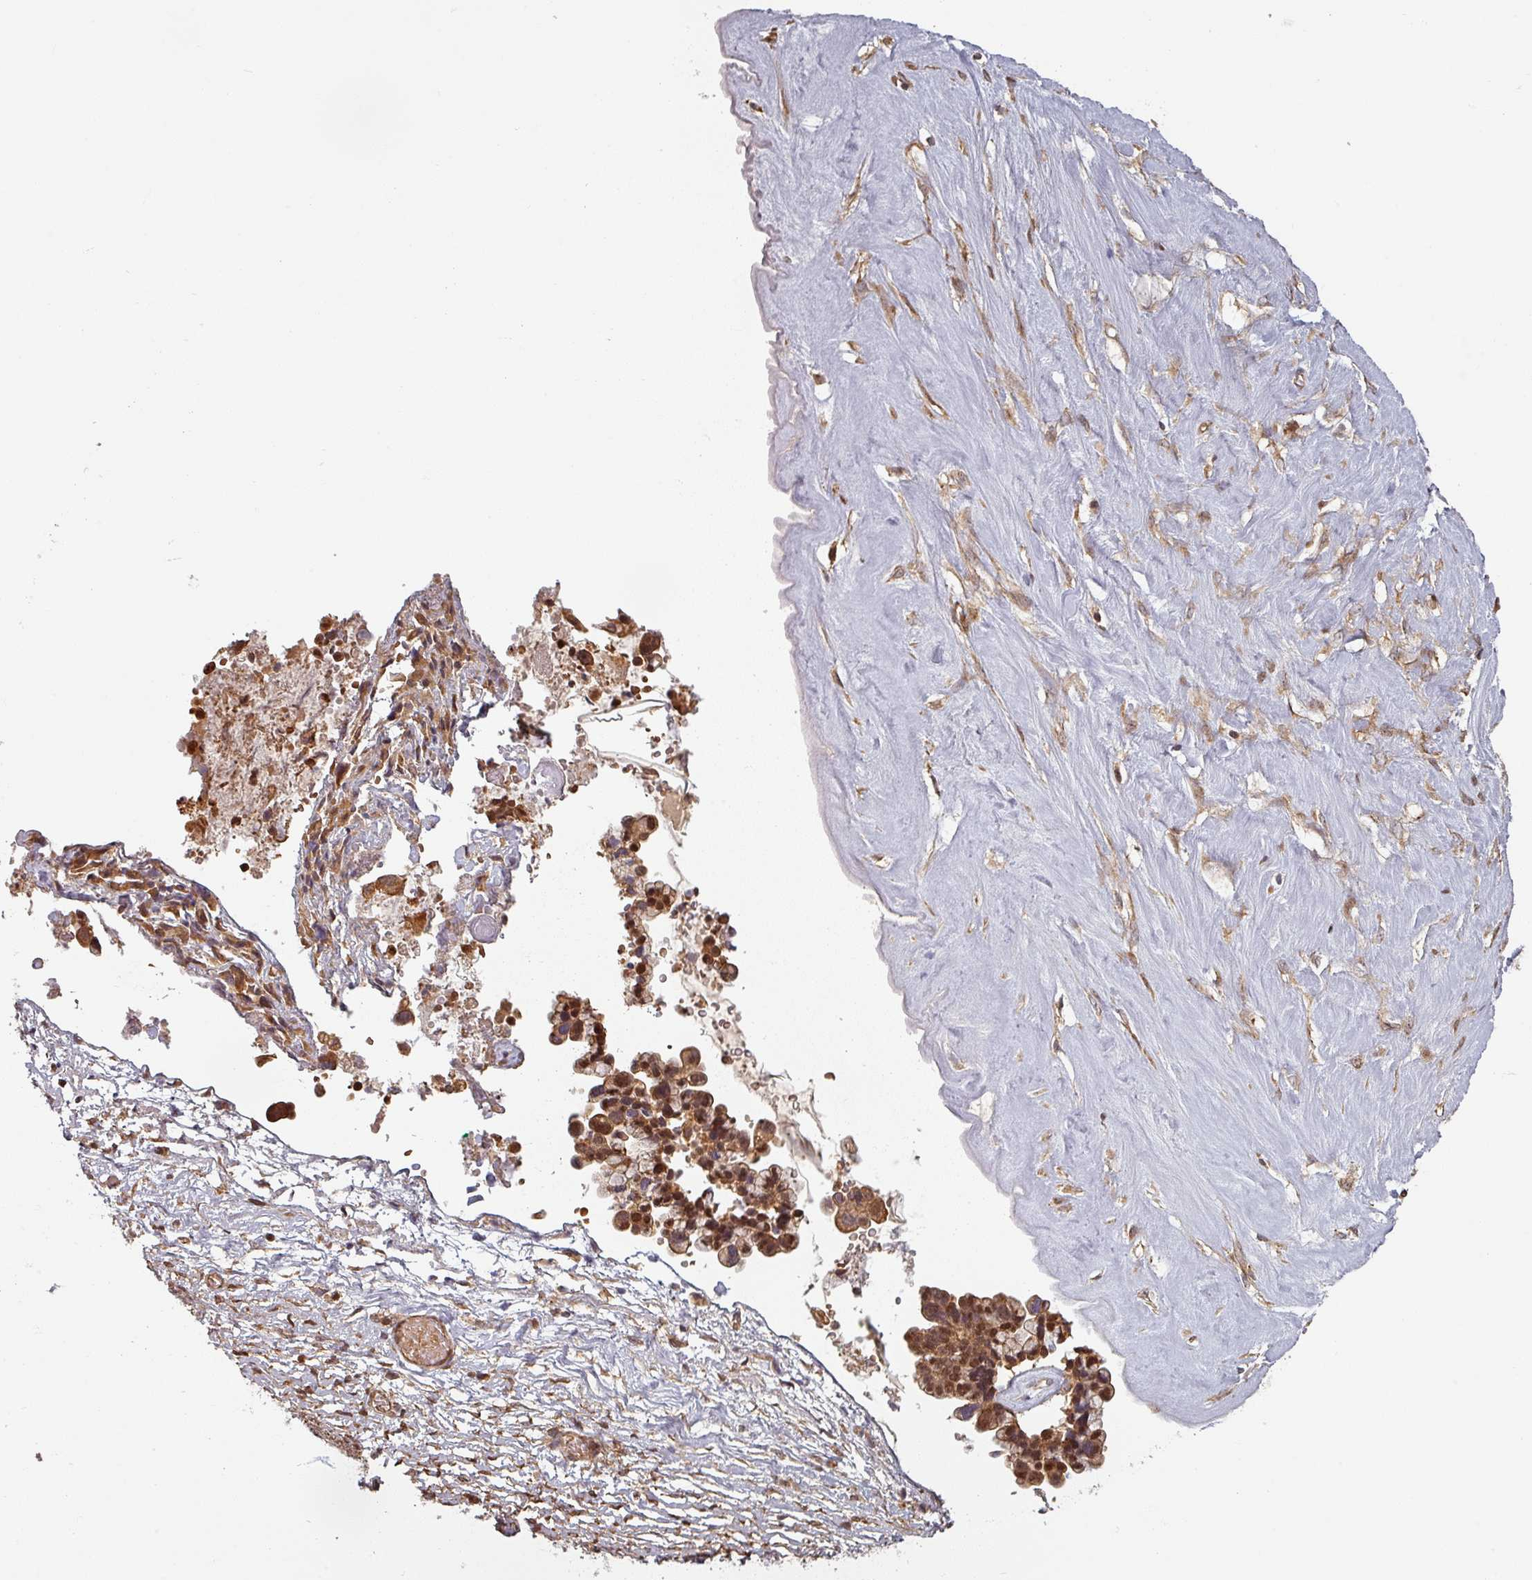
{"staining": {"intensity": "moderate", "quantity": ">75%", "location": "cytoplasmic/membranous,nuclear"}, "tissue": "ovarian cancer", "cell_type": "Tumor cells", "image_type": "cancer", "snomed": [{"axis": "morphology", "description": "Cystadenocarcinoma, serous, NOS"}, {"axis": "topography", "description": "Ovary"}], "caption": "Protein analysis of serous cystadenocarcinoma (ovarian) tissue demonstrates moderate cytoplasmic/membranous and nuclear positivity in approximately >75% of tumor cells. (IHC, brightfield microscopy, high magnification).", "gene": "EID1", "patient": {"sex": "female", "age": 56}}